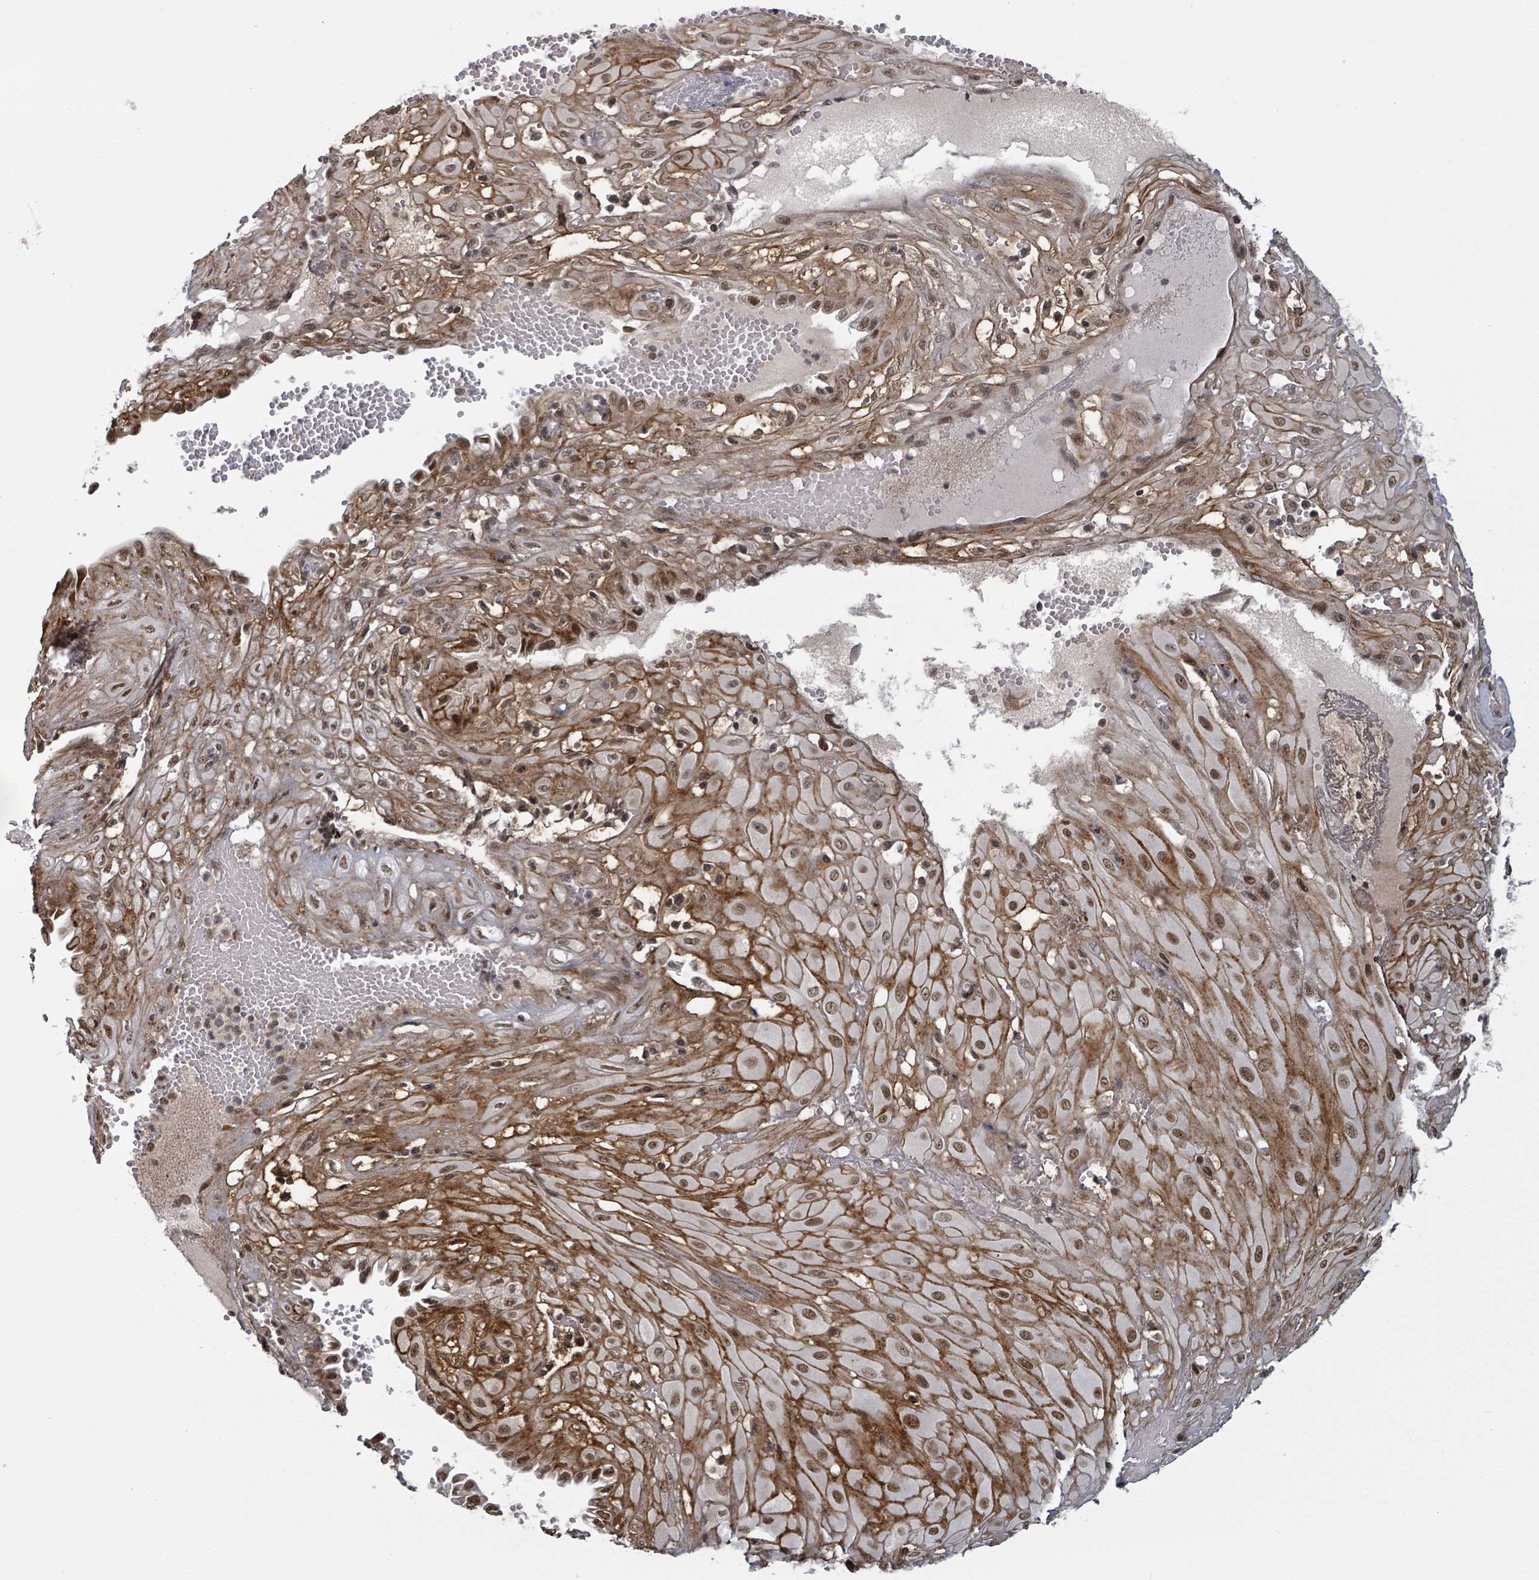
{"staining": {"intensity": "strong", "quantity": ">75%", "location": "cytoplasmic/membranous,nuclear"}, "tissue": "cervical cancer", "cell_type": "Tumor cells", "image_type": "cancer", "snomed": [{"axis": "morphology", "description": "Squamous cell carcinoma, NOS"}, {"axis": "topography", "description": "Cervix"}], "caption": "Squamous cell carcinoma (cervical) was stained to show a protein in brown. There is high levels of strong cytoplasmic/membranous and nuclear positivity in about >75% of tumor cells. The staining was performed using DAB, with brown indicating positive protein expression. Nuclei are stained blue with hematoxylin.", "gene": "GTF3C1", "patient": {"sex": "female", "age": 36}}